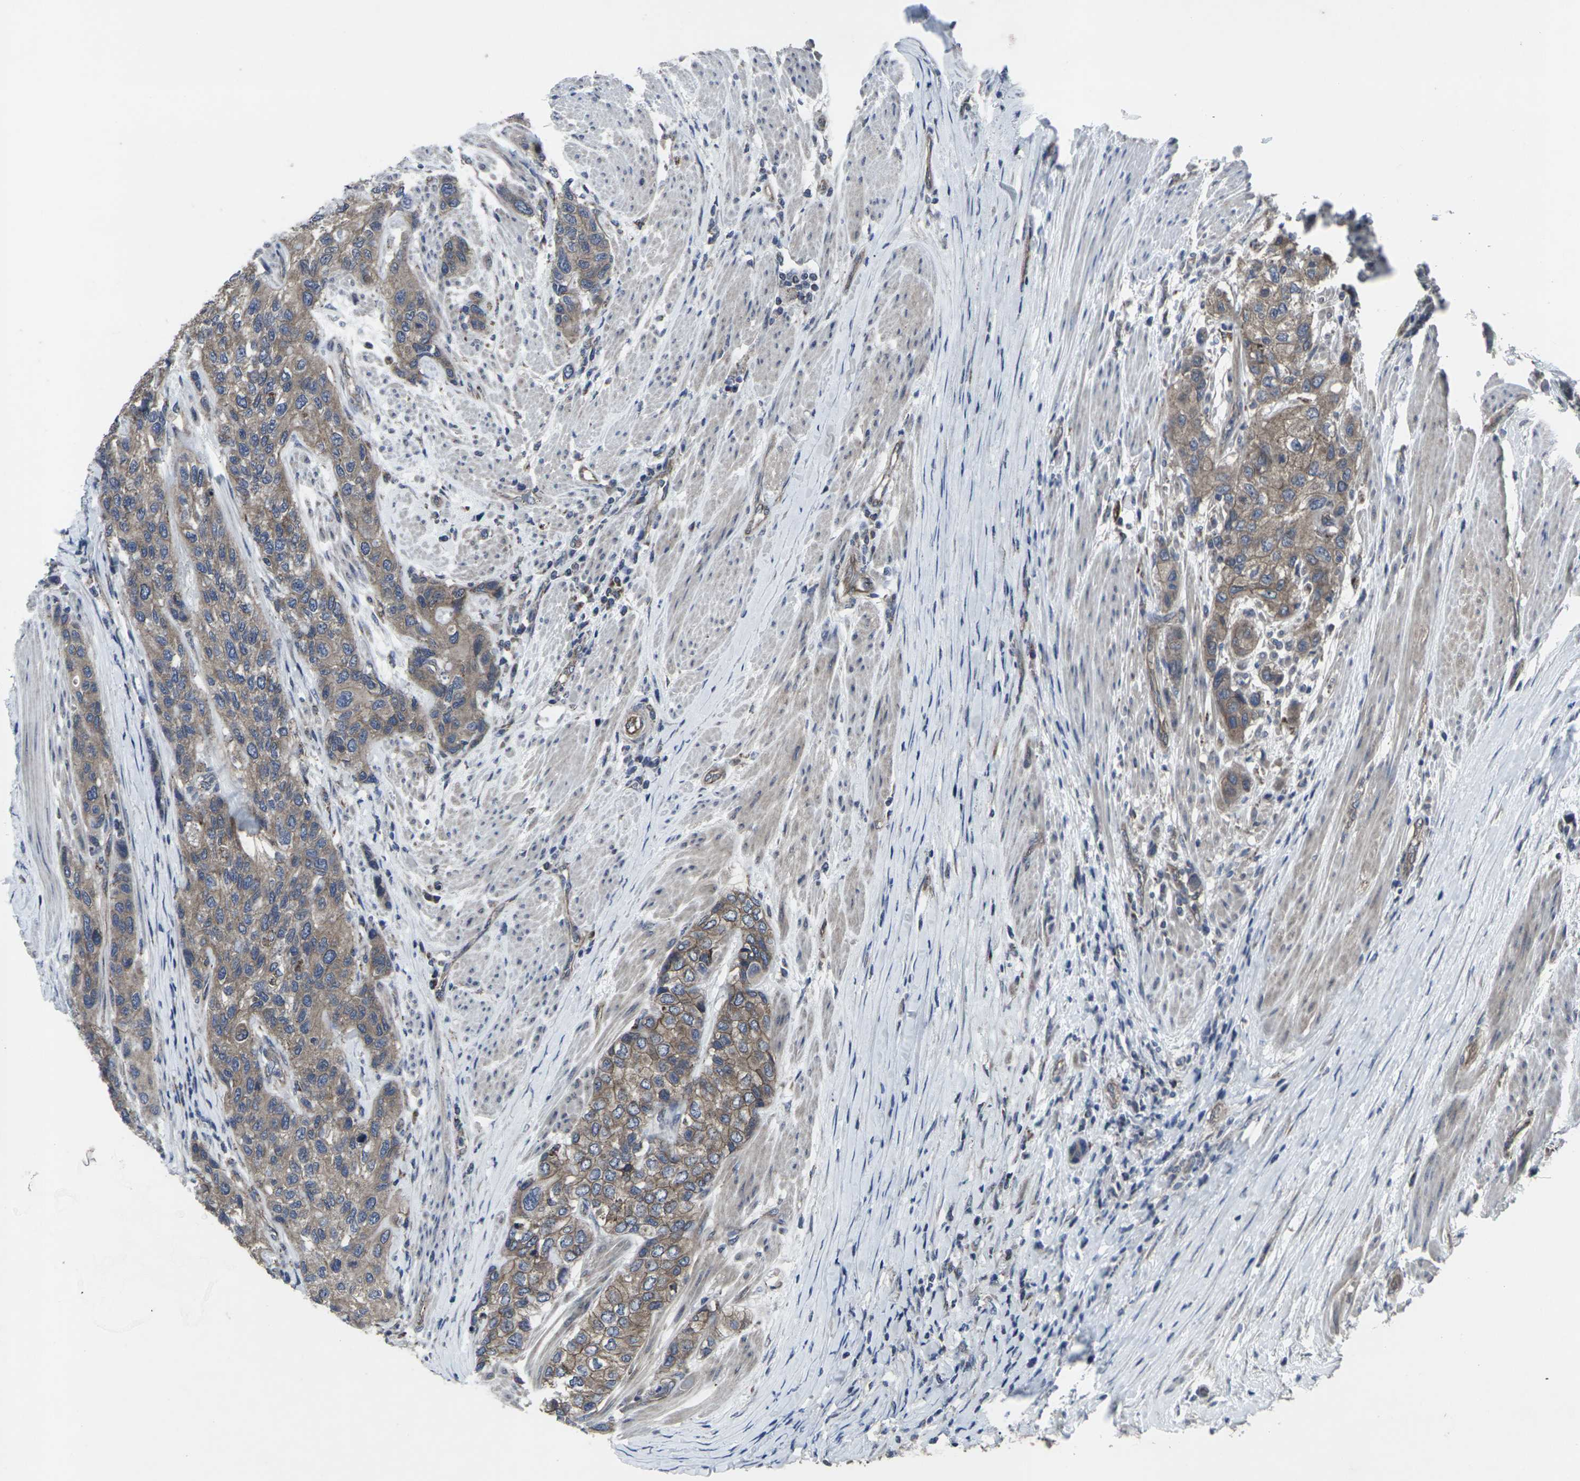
{"staining": {"intensity": "moderate", "quantity": ">75%", "location": "cytoplasmic/membranous"}, "tissue": "urothelial cancer", "cell_type": "Tumor cells", "image_type": "cancer", "snomed": [{"axis": "morphology", "description": "Urothelial carcinoma, High grade"}, {"axis": "topography", "description": "Urinary bladder"}], "caption": "Urothelial carcinoma (high-grade) stained for a protein displays moderate cytoplasmic/membranous positivity in tumor cells. The protein of interest is stained brown, and the nuclei are stained in blue (DAB IHC with brightfield microscopy, high magnification).", "gene": "MAPKAPK2", "patient": {"sex": "female", "age": 56}}